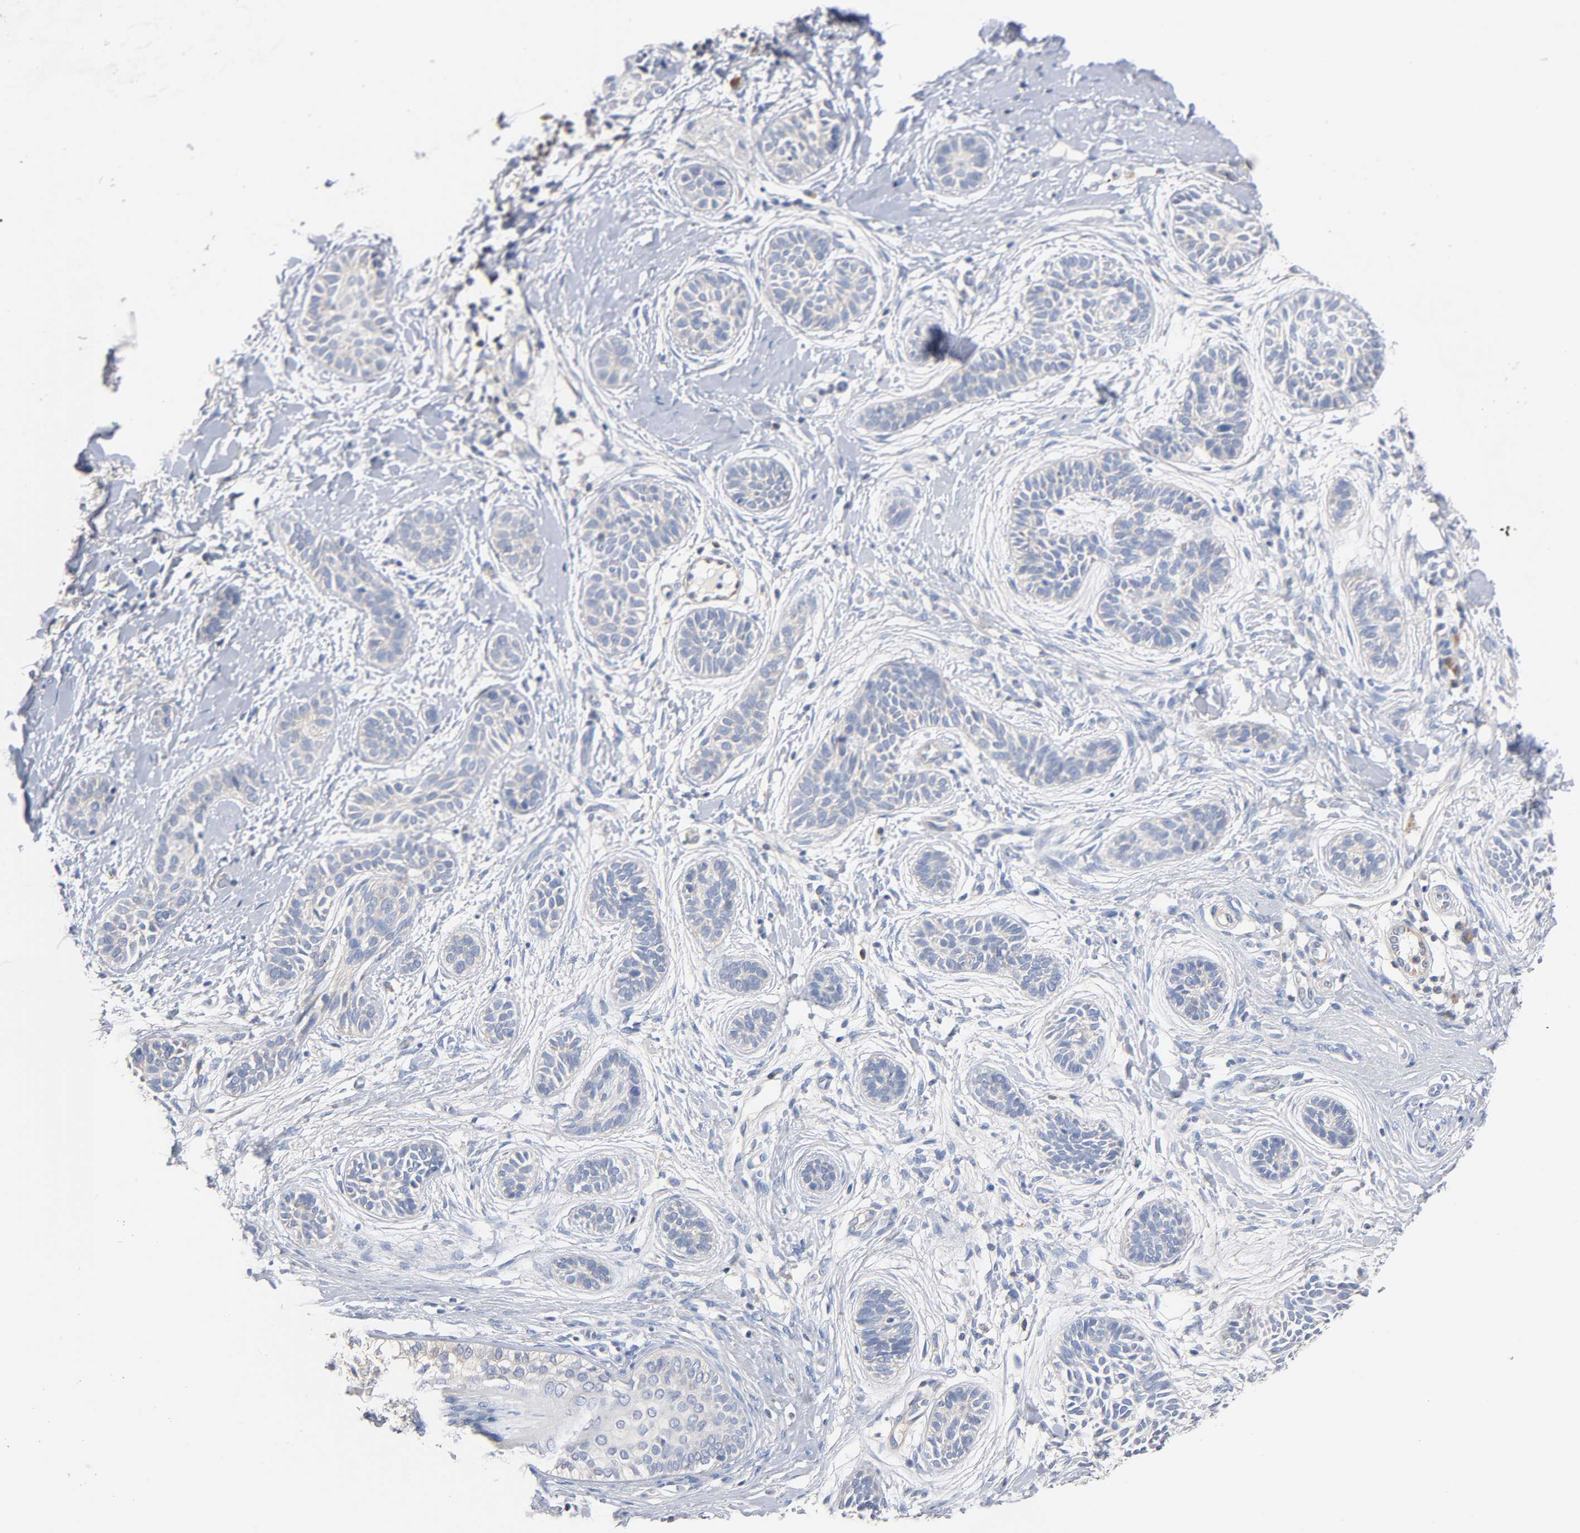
{"staining": {"intensity": "negative", "quantity": "none", "location": "none"}, "tissue": "skin cancer", "cell_type": "Tumor cells", "image_type": "cancer", "snomed": [{"axis": "morphology", "description": "Normal tissue, NOS"}, {"axis": "morphology", "description": "Basal cell carcinoma"}, {"axis": "topography", "description": "Skin"}], "caption": "Tumor cells are negative for brown protein staining in skin cancer (basal cell carcinoma). Nuclei are stained in blue.", "gene": "MALT1", "patient": {"sex": "male", "age": 63}}